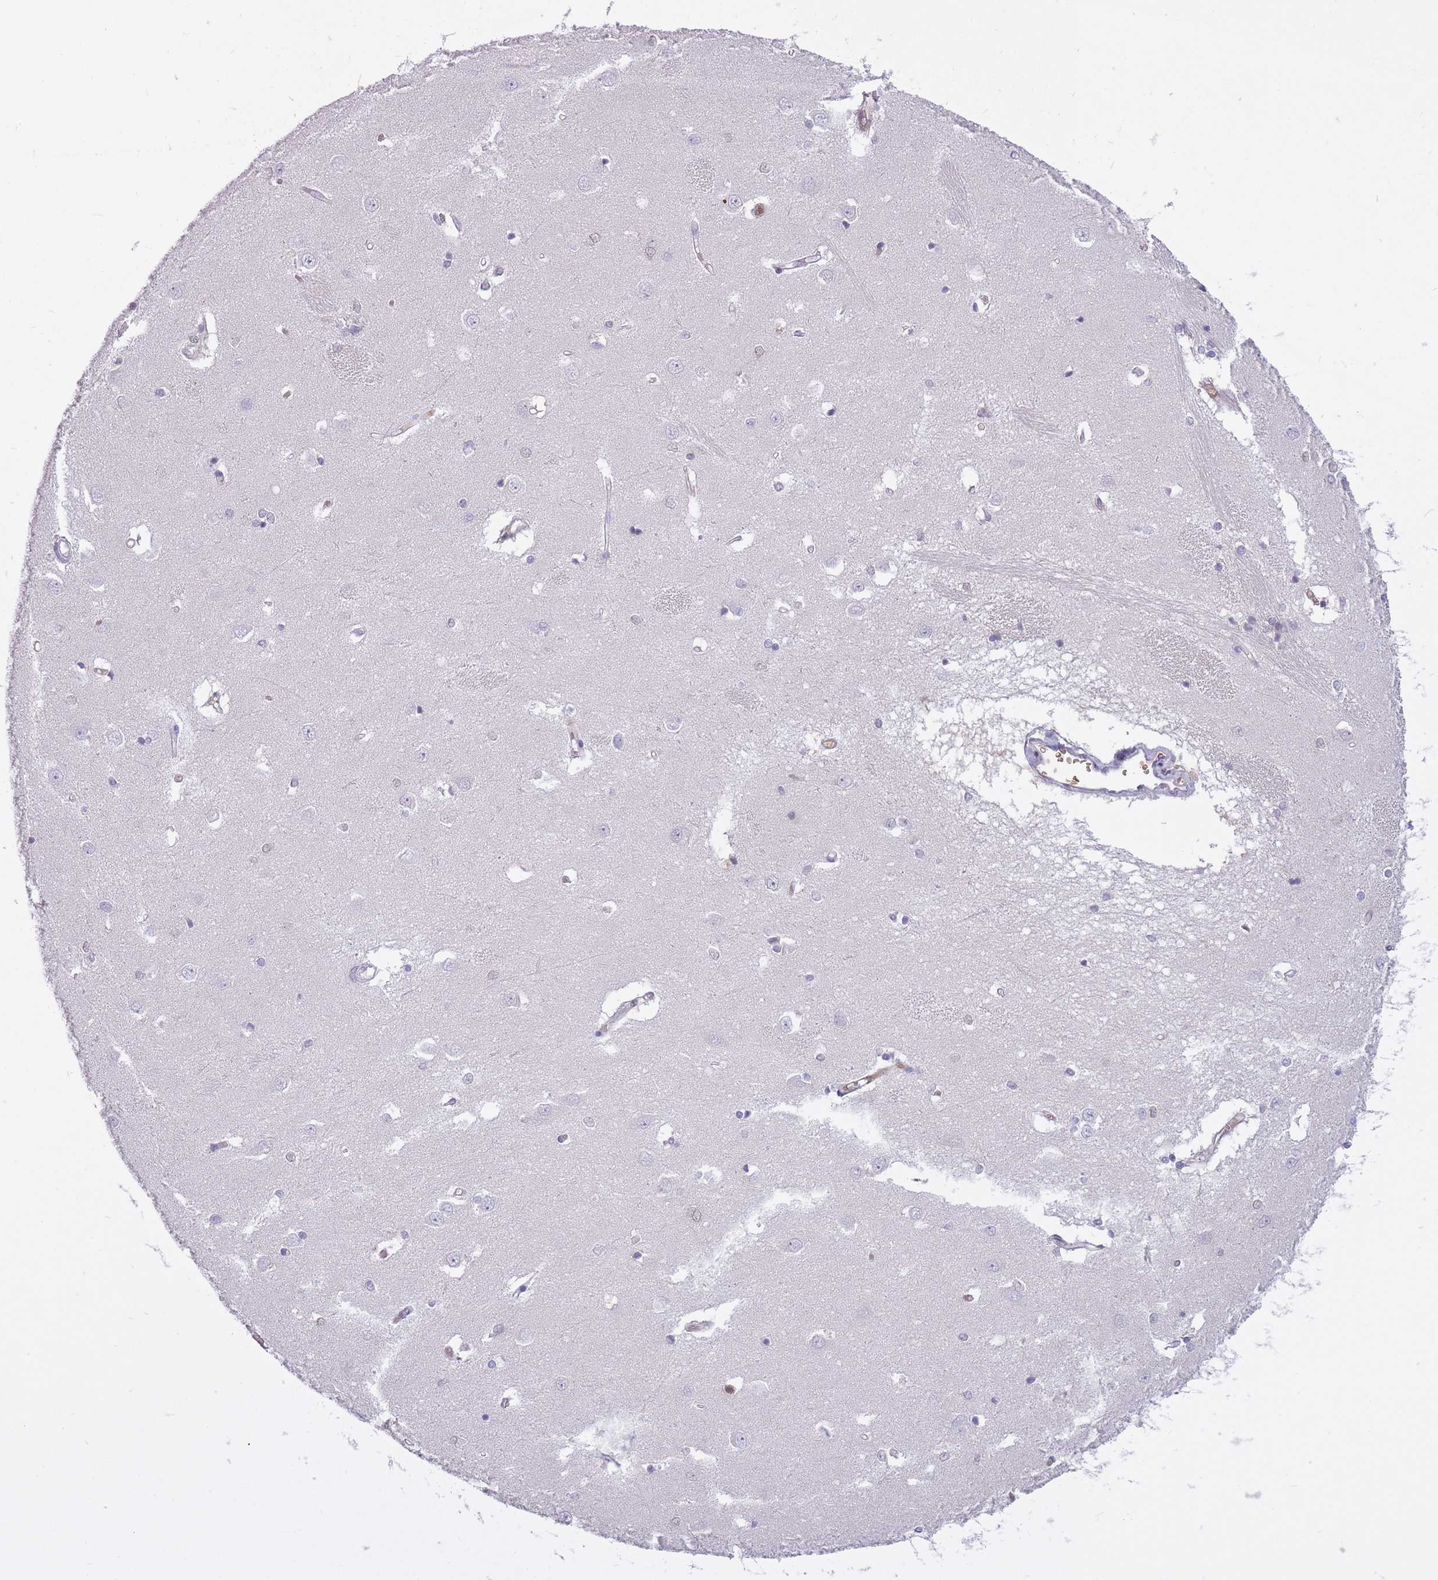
{"staining": {"intensity": "weak", "quantity": "<25%", "location": "nuclear"}, "tissue": "caudate", "cell_type": "Glial cells", "image_type": "normal", "snomed": [{"axis": "morphology", "description": "Normal tissue, NOS"}, {"axis": "topography", "description": "Lateral ventricle wall"}], "caption": "Immunohistochemistry histopathology image of benign caudate: human caudate stained with DAB (3,3'-diaminobenzidine) shows no significant protein staining in glial cells.", "gene": "CXorf38", "patient": {"sex": "male", "age": 37}}